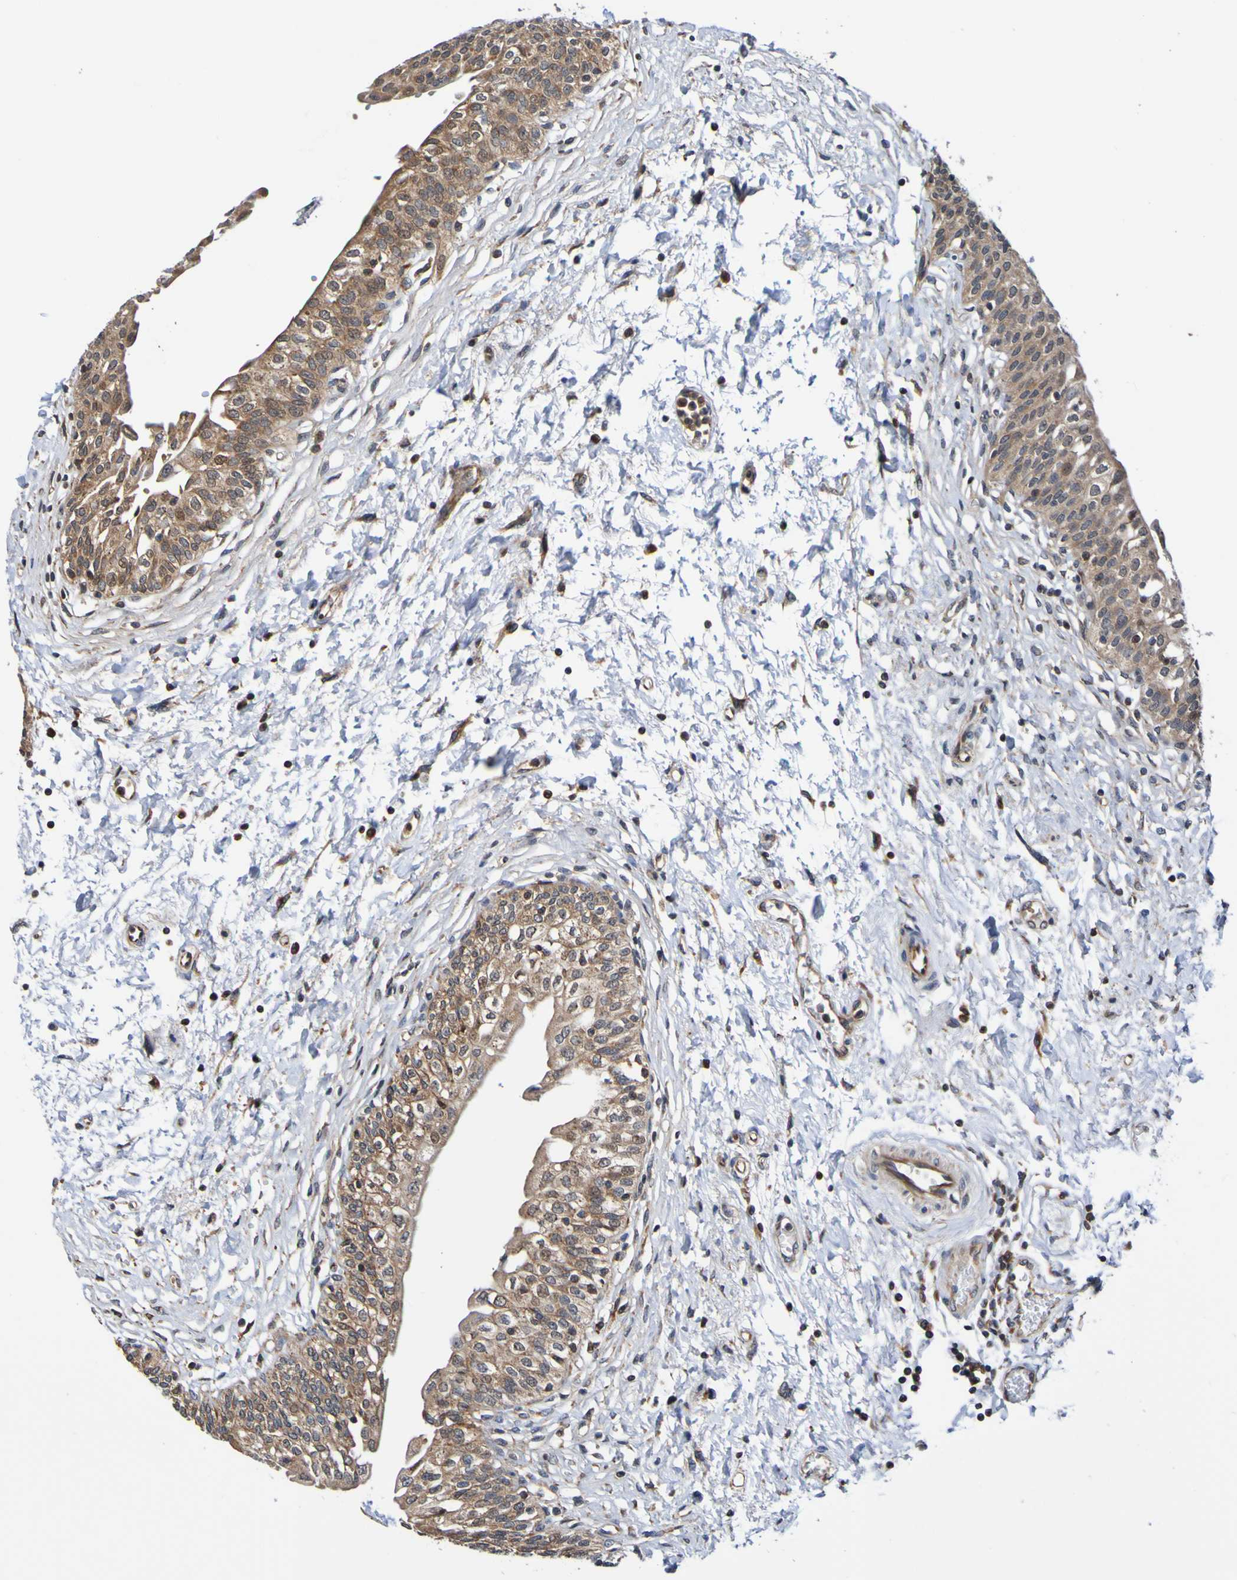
{"staining": {"intensity": "strong", "quantity": ">75%", "location": "cytoplasmic/membranous"}, "tissue": "urinary bladder", "cell_type": "Urothelial cells", "image_type": "normal", "snomed": [{"axis": "morphology", "description": "Normal tissue, NOS"}, {"axis": "topography", "description": "Urinary bladder"}], "caption": "Urinary bladder stained for a protein demonstrates strong cytoplasmic/membranous positivity in urothelial cells.", "gene": "AXIN1", "patient": {"sex": "male", "age": 55}}